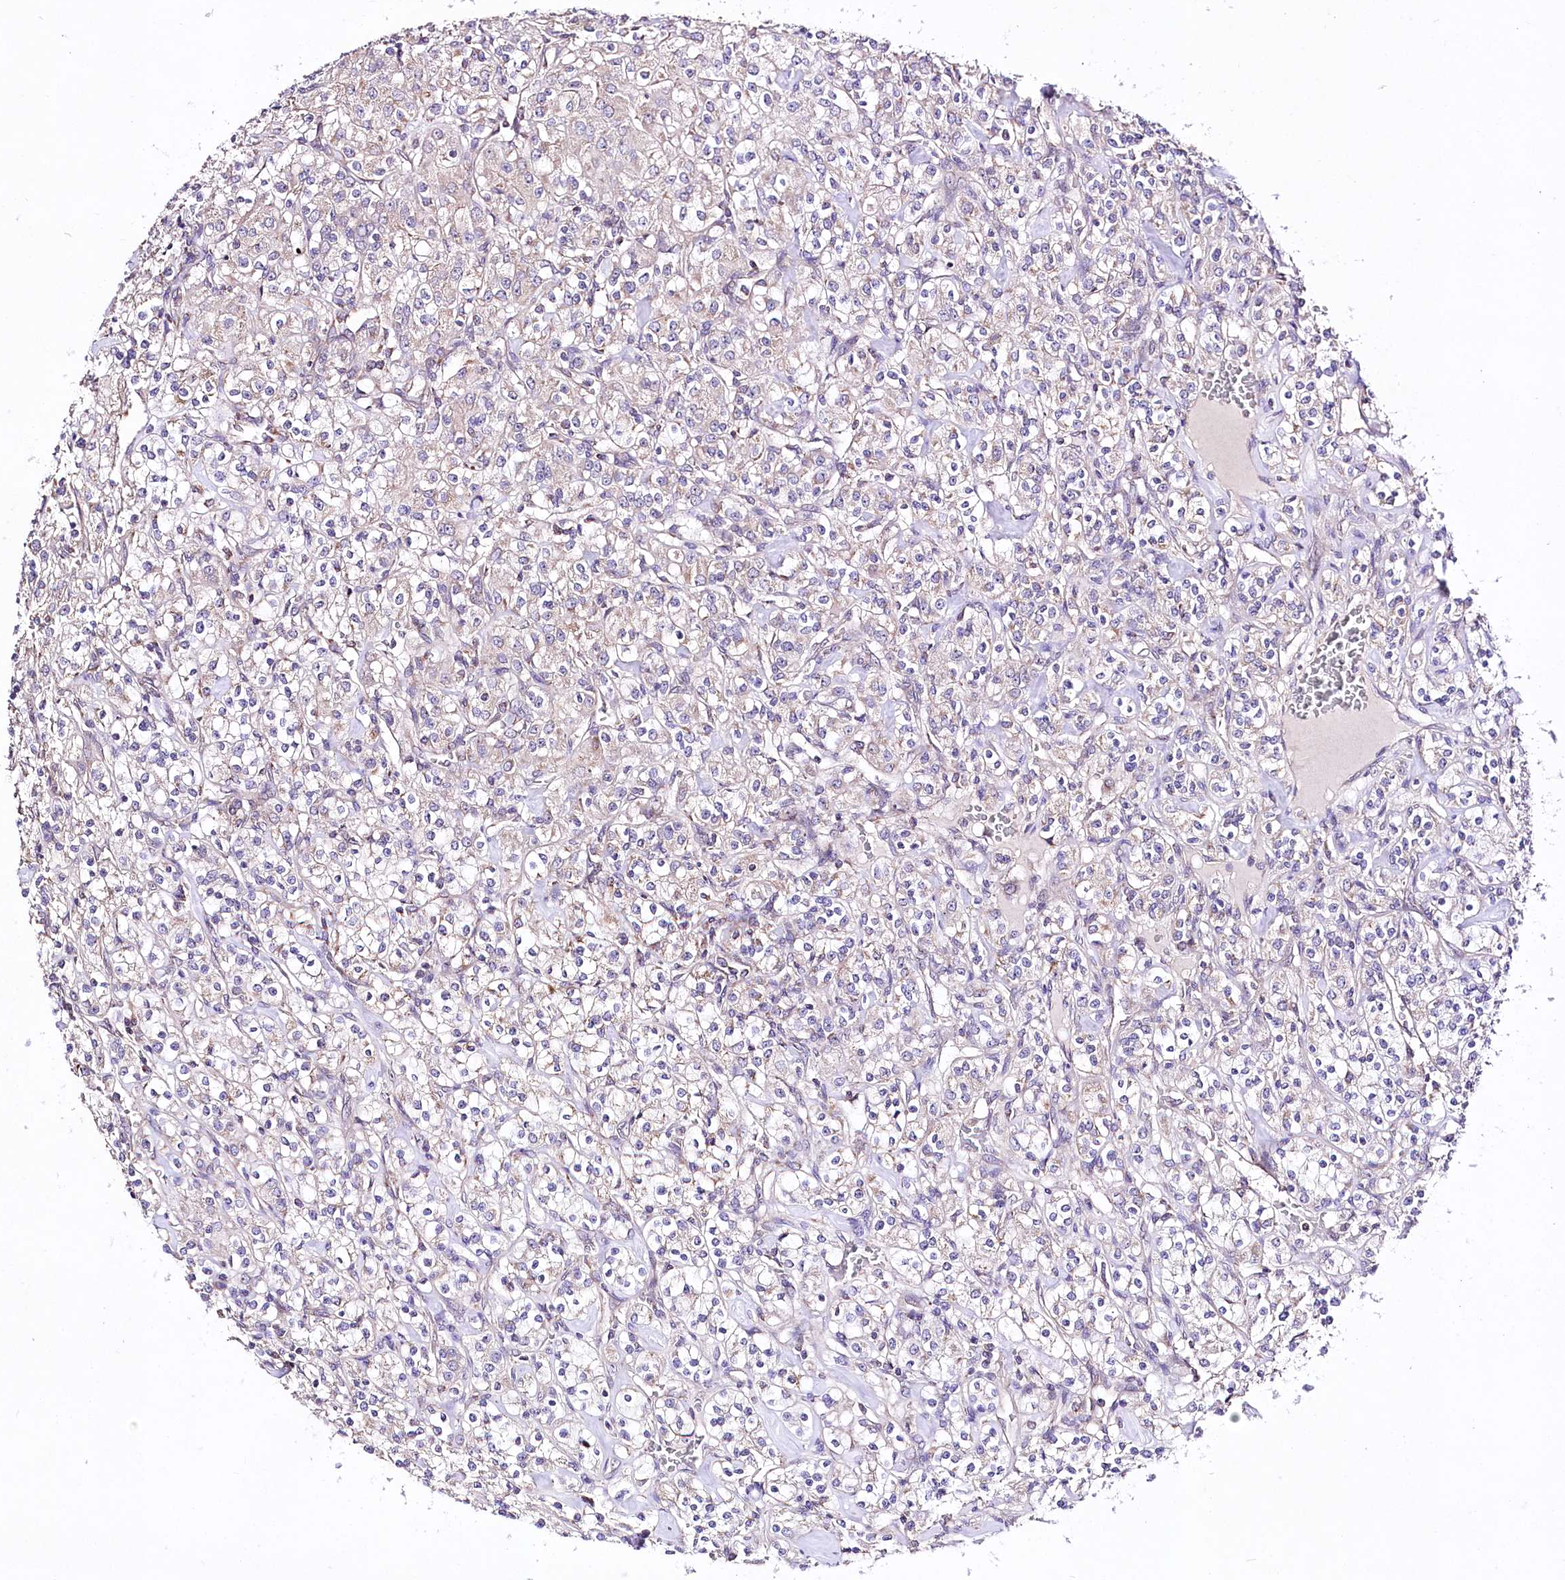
{"staining": {"intensity": "weak", "quantity": "<25%", "location": "cytoplasmic/membranous"}, "tissue": "renal cancer", "cell_type": "Tumor cells", "image_type": "cancer", "snomed": [{"axis": "morphology", "description": "Adenocarcinoma, NOS"}, {"axis": "topography", "description": "Kidney"}], "caption": "There is no significant staining in tumor cells of renal cancer.", "gene": "ATE1", "patient": {"sex": "male", "age": 77}}